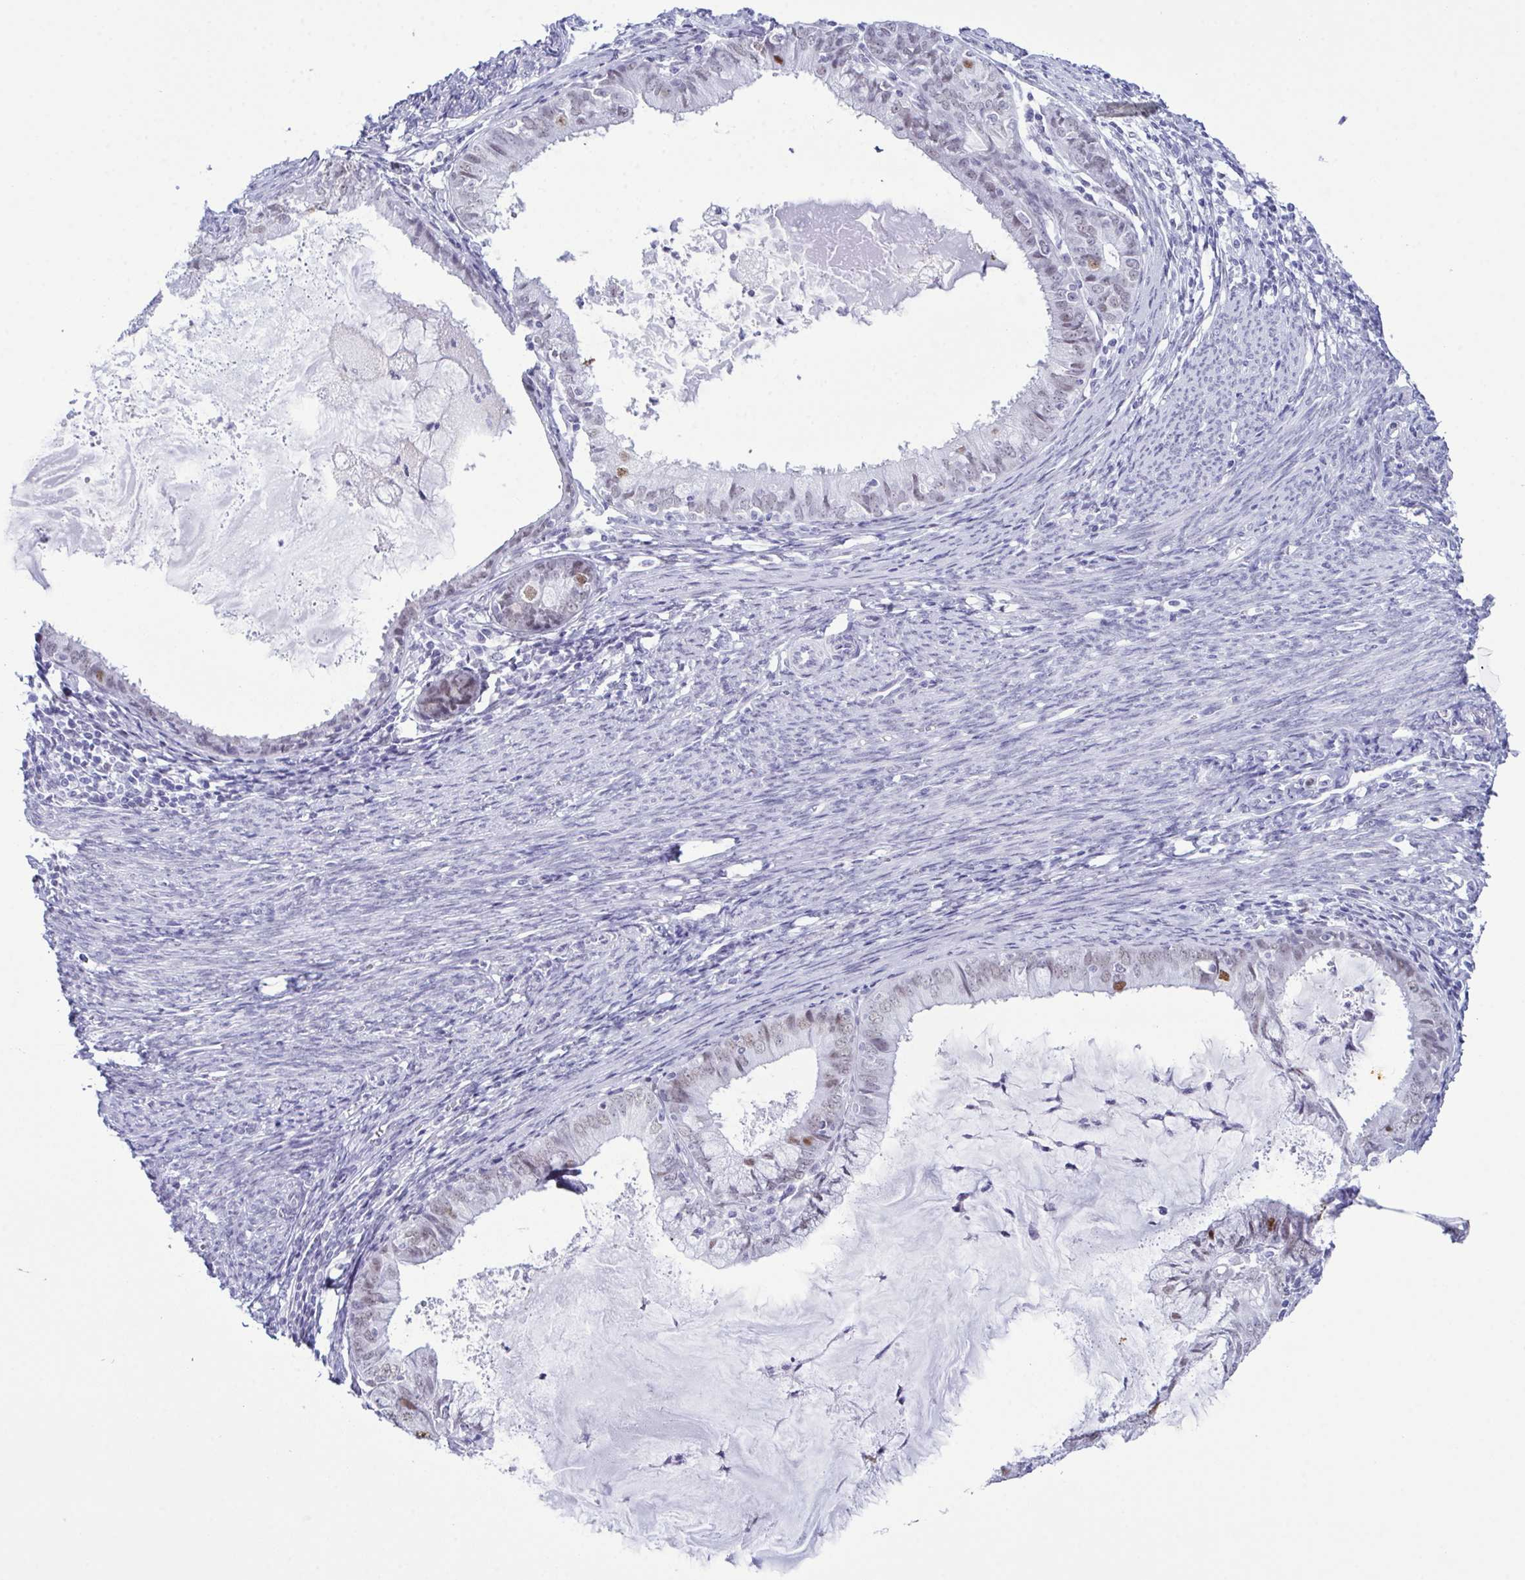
{"staining": {"intensity": "moderate", "quantity": "<25%", "location": "nuclear"}, "tissue": "endometrial cancer", "cell_type": "Tumor cells", "image_type": "cancer", "snomed": [{"axis": "morphology", "description": "Adenocarcinoma, NOS"}, {"axis": "topography", "description": "Endometrium"}], "caption": "A photomicrograph showing moderate nuclear positivity in about <25% of tumor cells in endometrial adenocarcinoma, as visualized by brown immunohistochemical staining.", "gene": "SUGP2", "patient": {"sex": "female", "age": 57}}